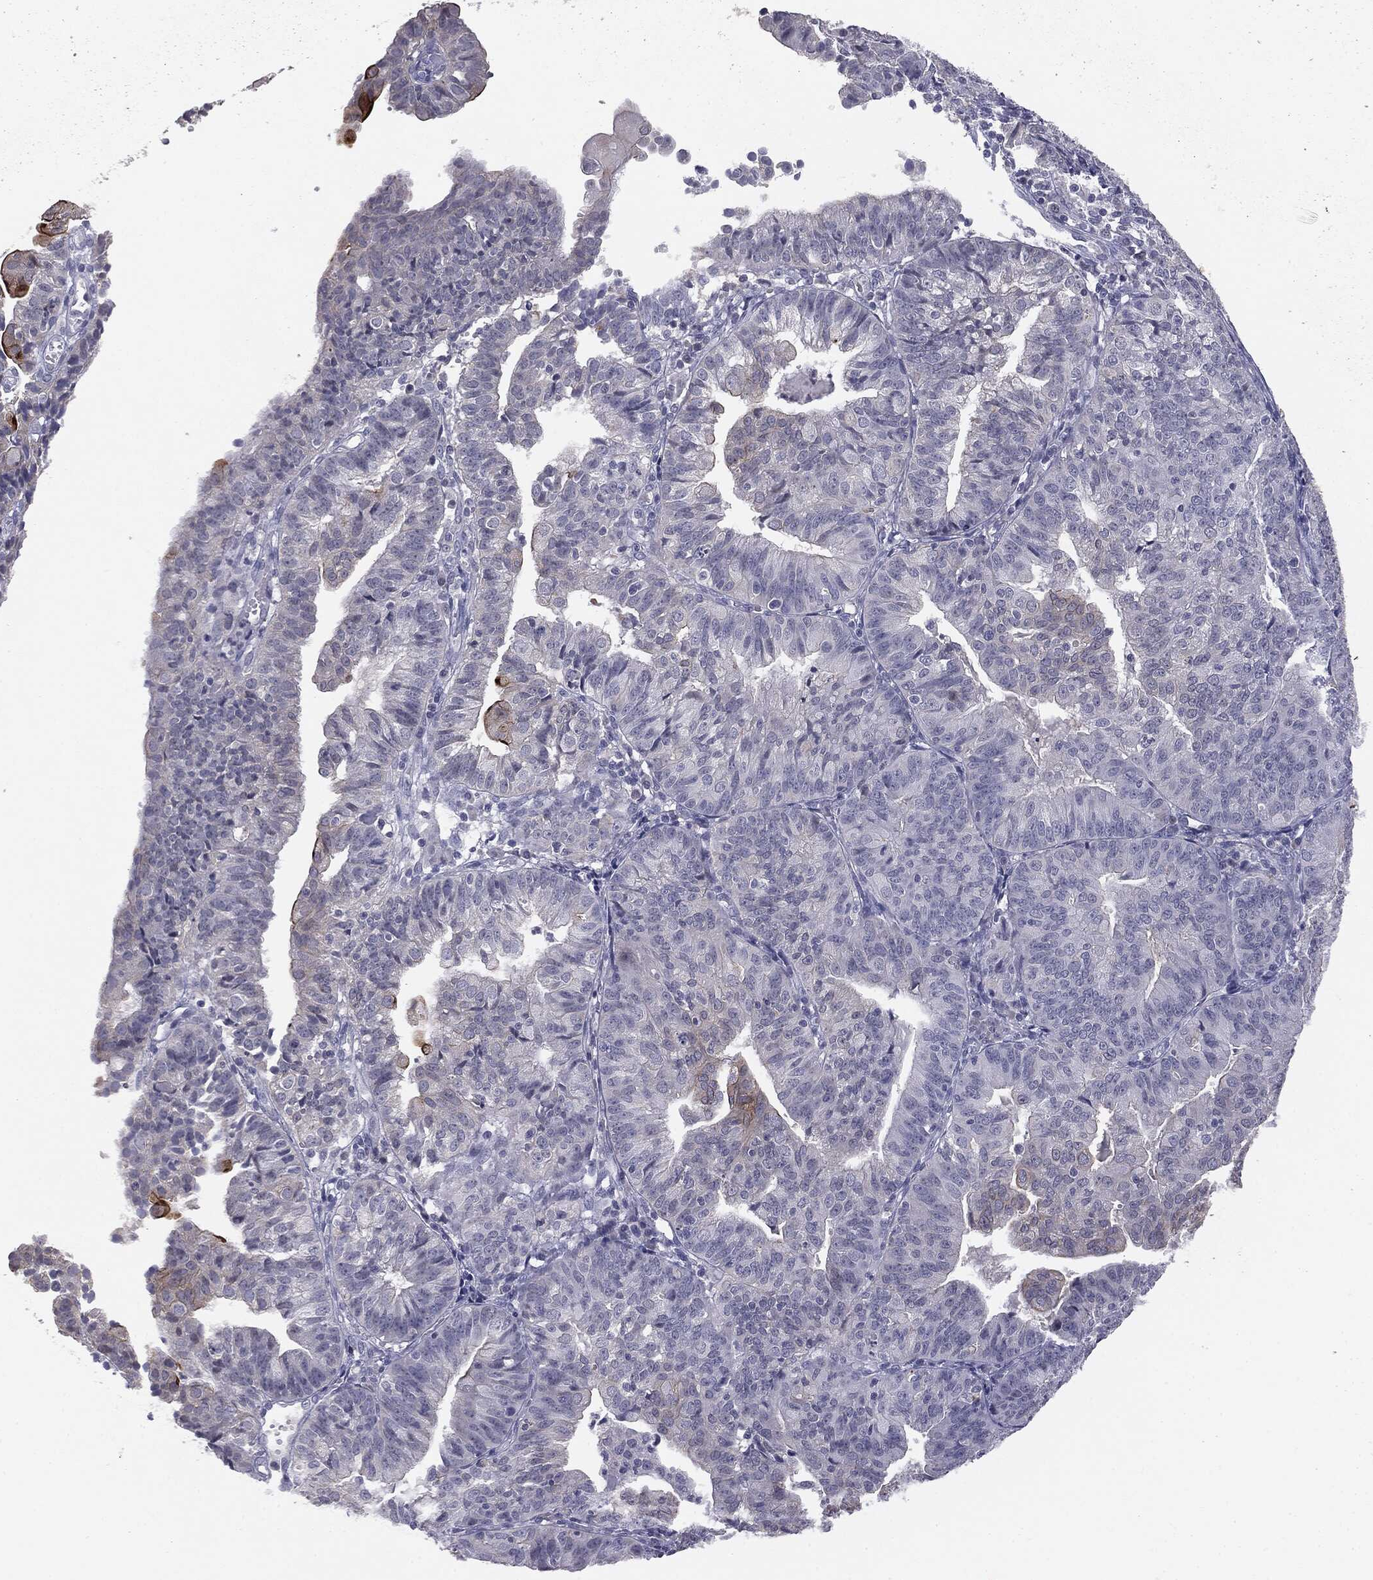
{"staining": {"intensity": "negative", "quantity": "none", "location": "none"}, "tissue": "endometrial cancer", "cell_type": "Tumor cells", "image_type": "cancer", "snomed": [{"axis": "morphology", "description": "Adenocarcinoma, NOS"}, {"axis": "topography", "description": "Endometrium"}], "caption": "This photomicrograph is of adenocarcinoma (endometrial) stained with immunohistochemistry to label a protein in brown with the nuclei are counter-stained blue. There is no positivity in tumor cells. (DAB (3,3'-diaminobenzidine) IHC visualized using brightfield microscopy, high magnification).", "gene": "MUC1", "patient": {"sex": "female", "age": 56}}